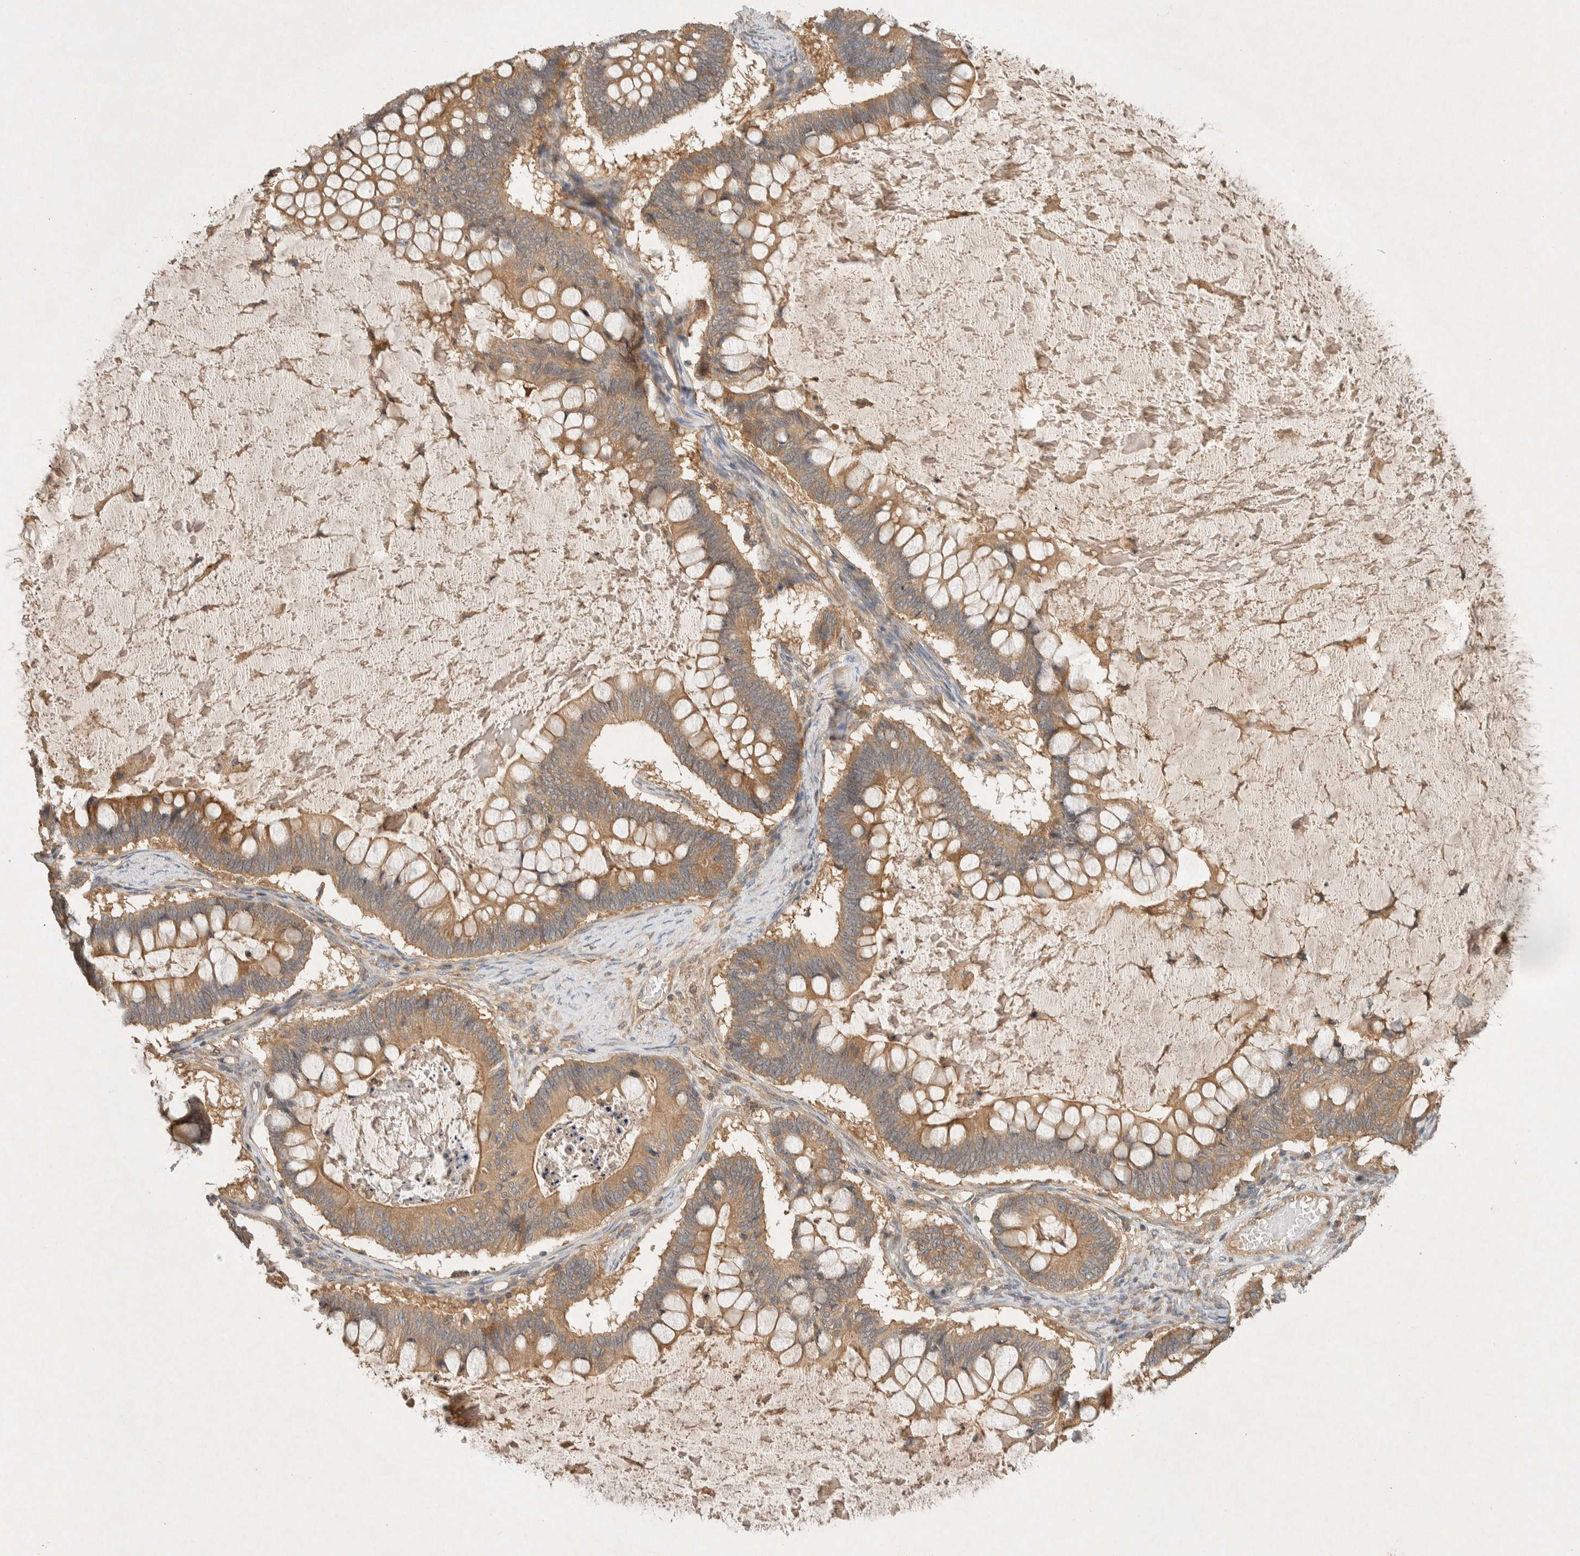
{"staining": {"intensity": "moderate", "quantity": ">75%", "location": "cytoplasmic/membranous"}, "tissue": "ovarian cancer", "cell_type": "Tumor cells", "image_type": "cancer", "snomed": [{"axis": "morphology", "description": "Cystadenocarcinoma, mucinous, NOS"}, {"axis": "topography", "description": "Ovary"}], "caption": "This photomicrograph displays IHC staining of human mucinous cystadenocarcinoma (ovarian), with medium moderate cytoplasmic/membranous positivity in about >75% of tumor cells.", "gene": "PXK", "patient": {"sex": "female", "age": 61}}